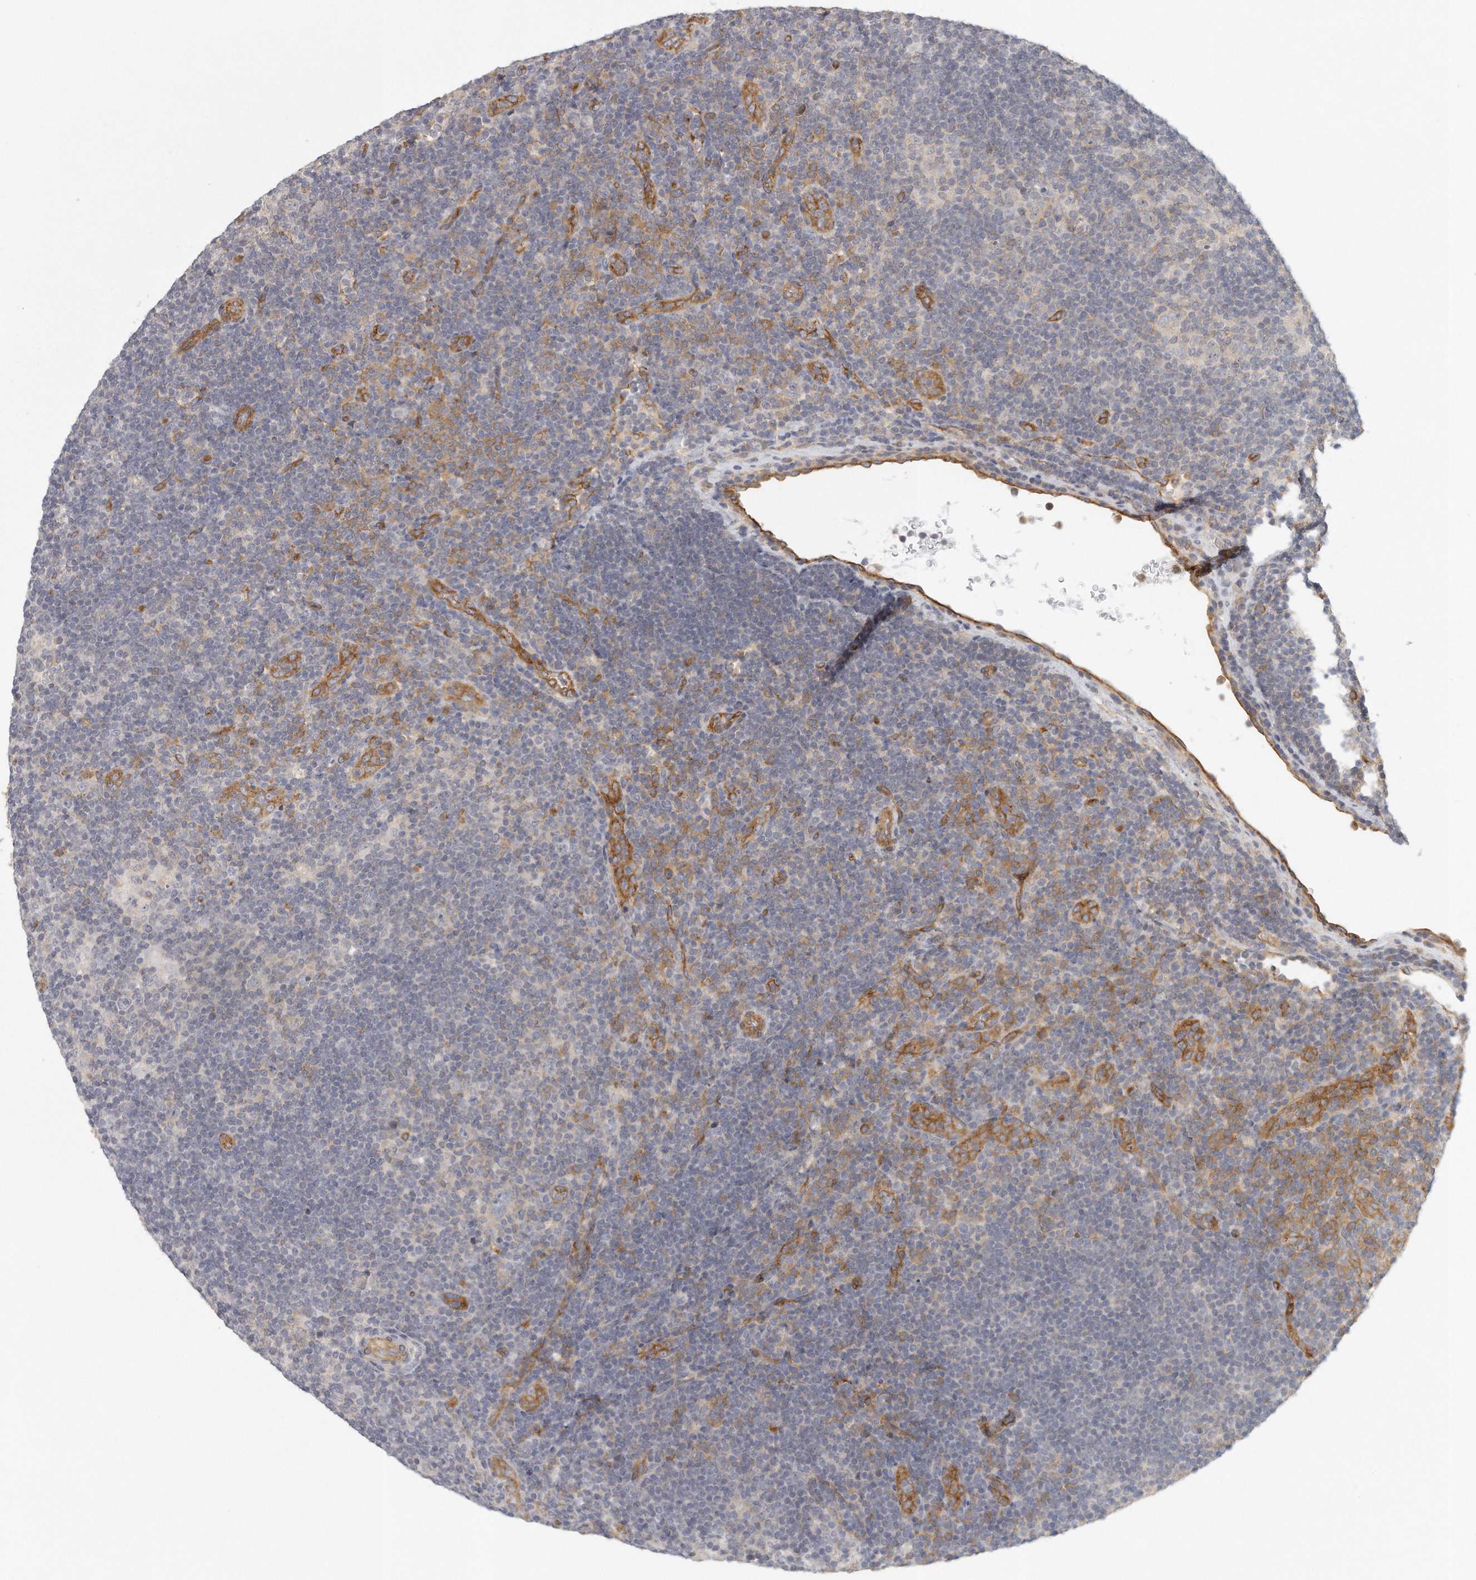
{"staining": {"intensity": "negative", "quantity": "none", "location": "none"}, "tissue": "lymphoma", "cell_type": "Tumor cells", "image_type": "cancer", "snomed": [{"axis": "morphology", "description": "Hodgkin's disease, NOS"}, {"axis": "topography", "description": "Lymph node"}], "caption": "This image is of Hodgkin's disease stained with IHC to label a protein in brown with the nuclei are counter-stained blue. There is no staining in tumor cells. (Brightfield microscopy of DAB (3,3'-diaminobenzidine) immunohistochemistry at high magnification).", "gene": "MTERF4", "patient": {"sex": "female", "age": 57}}